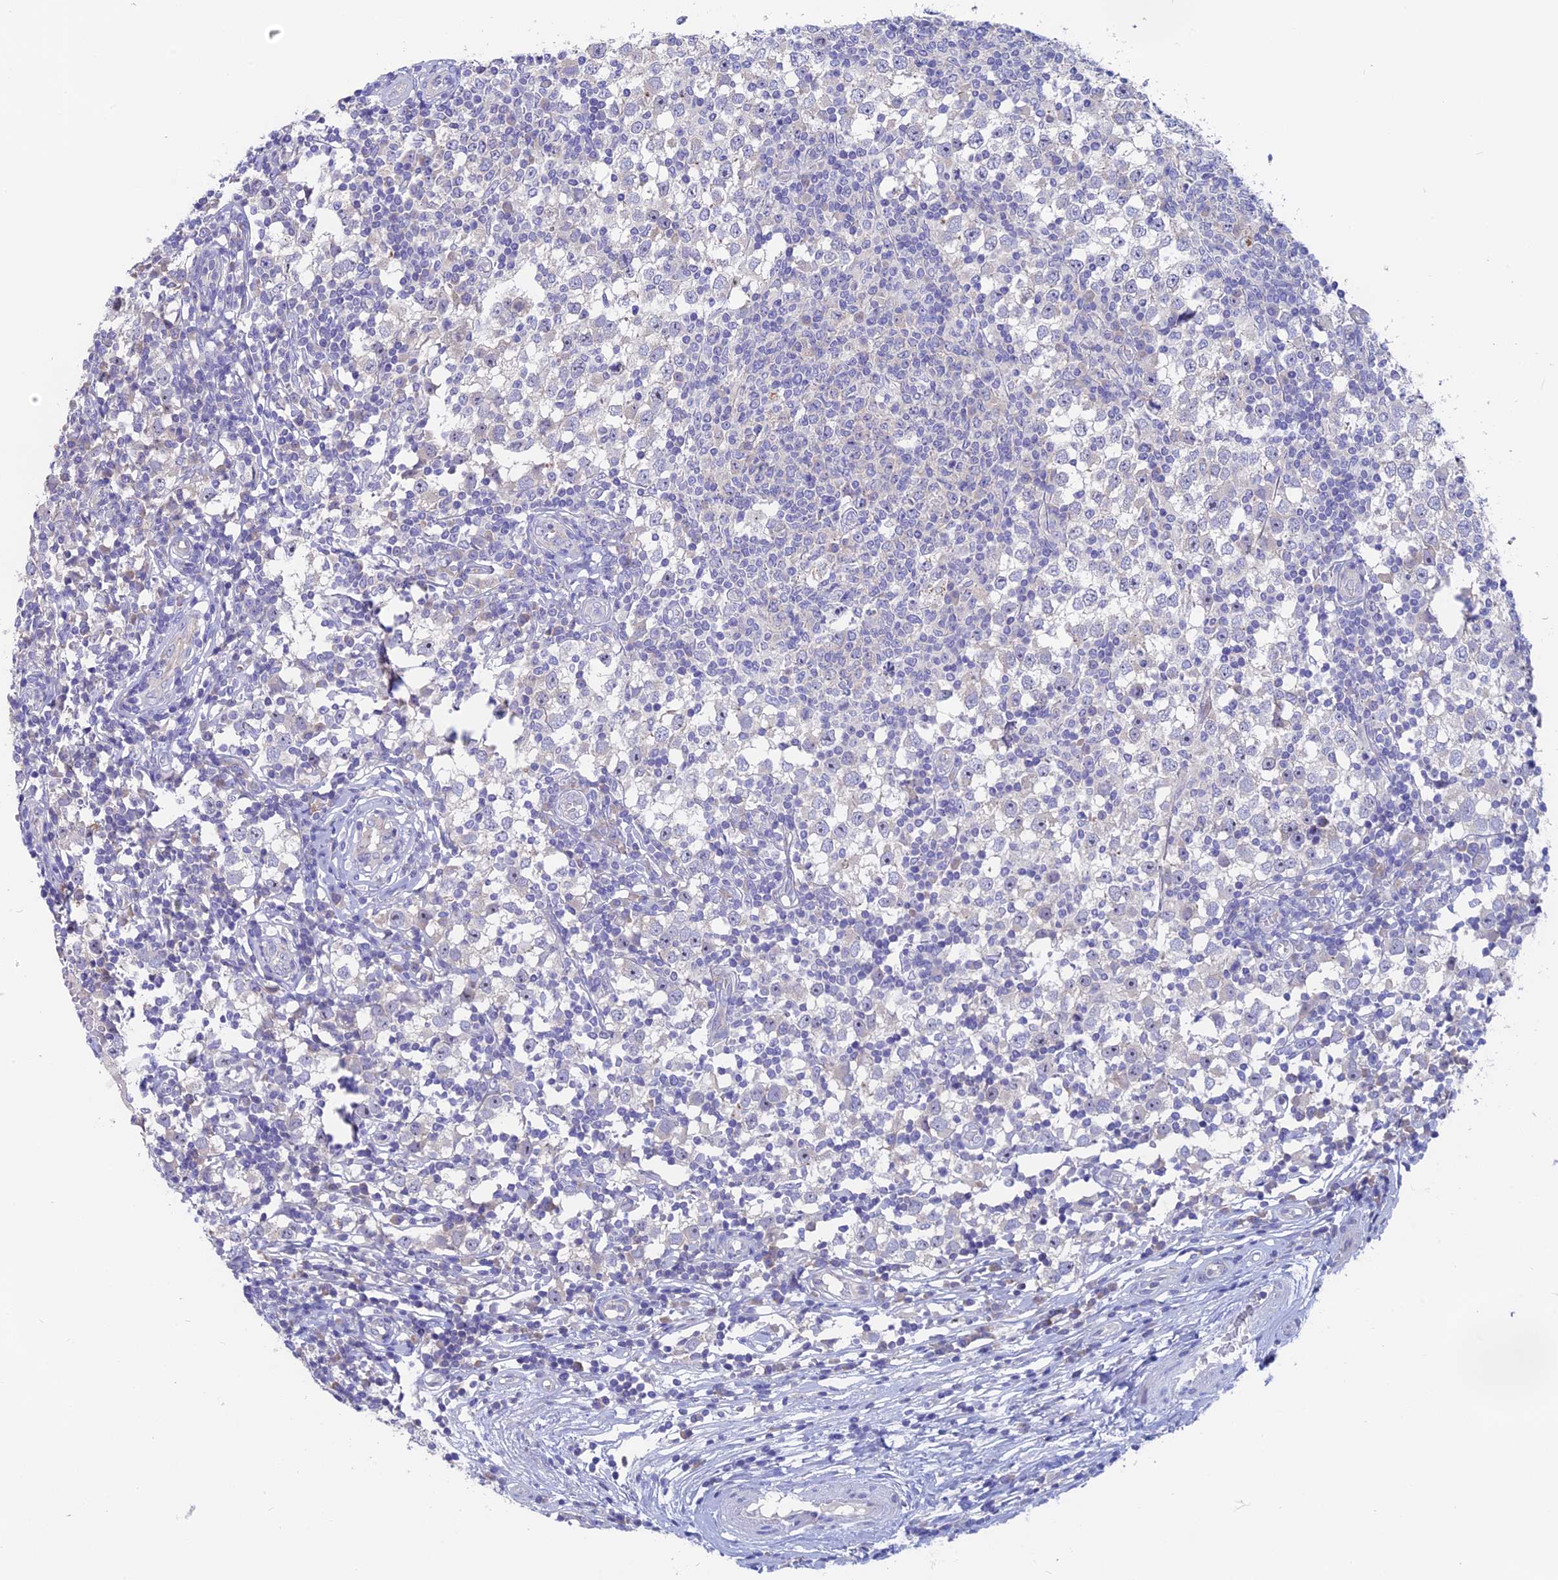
{"staining": {"intensity": "negative", "quantity": "none", "location": "none"}, "tissue": "testis cancer", "cell_type": "Tumor cells", "image_type": "cancer", "snomed": [{"axis": "morphology", "description": "Seminoma, NOS"}, {"axis": "topography", "description": "Testis"}], "caption": "Immunohistochemical staining of human seminoma (testis) demonstrates no significant expression in tumor cells. The staining is performed using DAB (3,3'-diaminobenzidine) brown chromogen with nuclei counter-stained in using hematoxylin.", "gene": "TENT4B", "patient": {"sex": "male", "age": 65}}